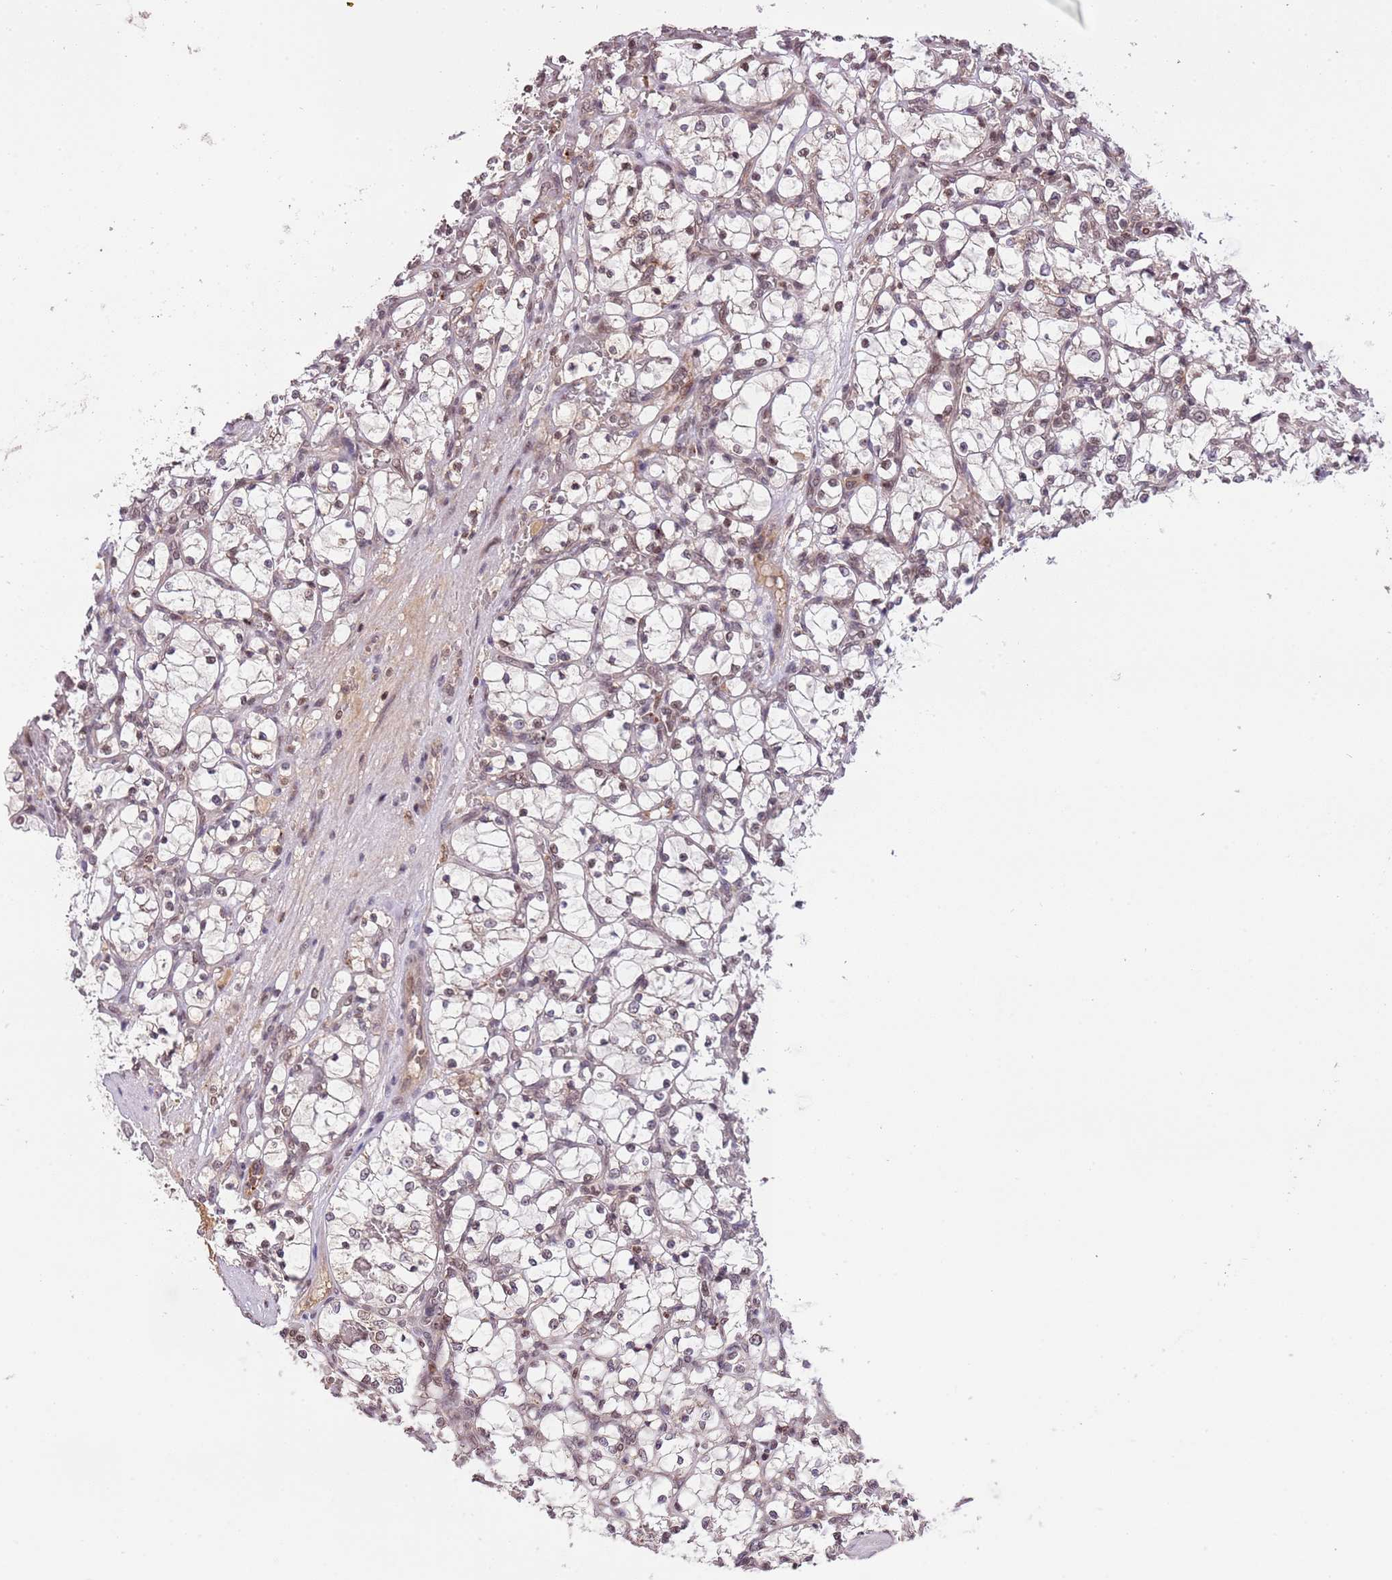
{"staining": {"intensity": "weak", "quantity": "<25%", "location": "nuclear"}, "tissue": "renal cancer", "cell_type": "Tumor cells", "image_type": "cancer", "snomed": [{"axis": "morphology", "description": "Adenocarcinoma, NOS"}, {"axis": "topography", "description": "Kidney"}], "caption": "Immunohistochemistry (IHC) image of neoplastic tissue: human renal adenocarcinoma stained with DAB (3,3'-diaminobenzidine) demonstrates no significant protein expression in tumor cells.", "gene": "SAMSN1", "patient": {"sex": "female", "age": 69}}